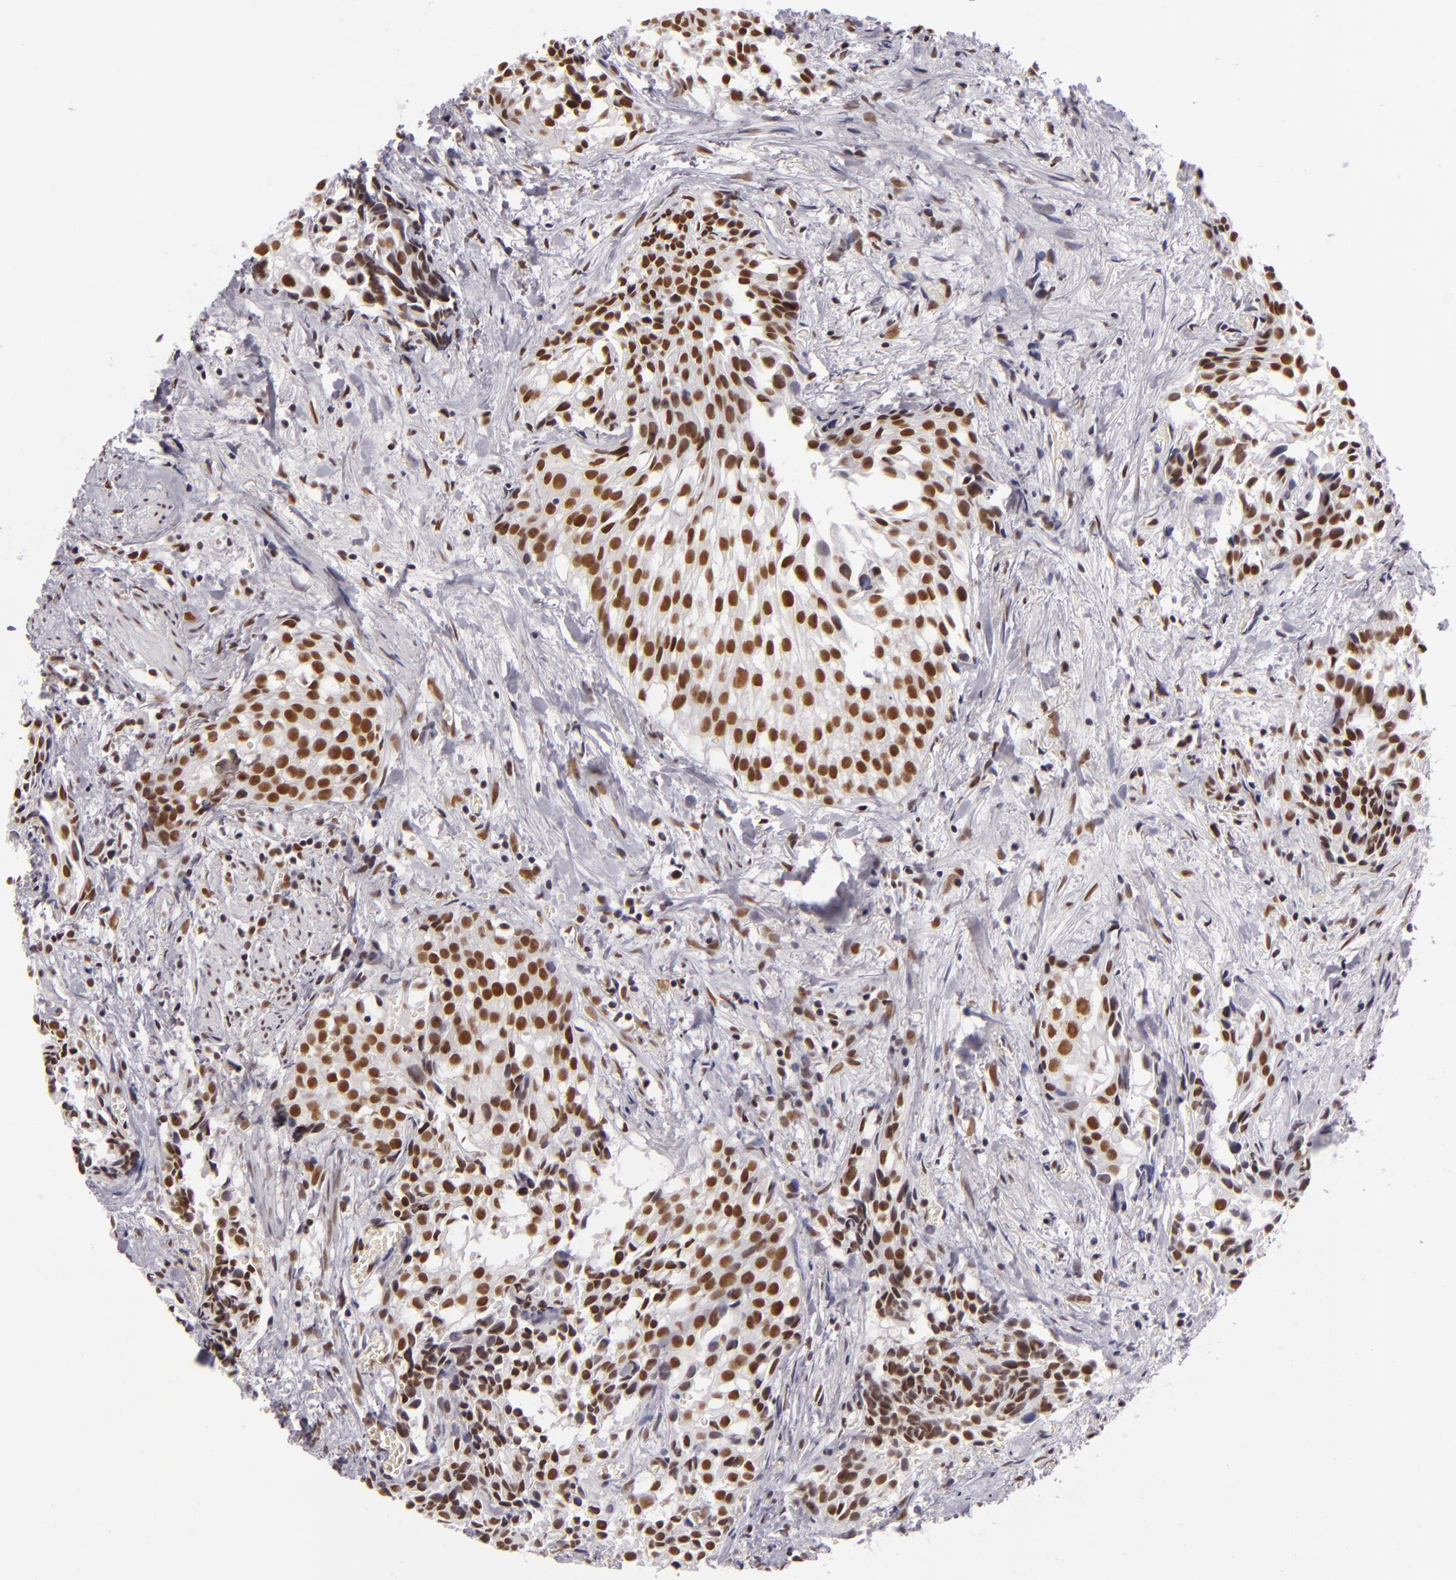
{"staining": {"intensity": "strong", "quantity": ">75%", "location": "nuclear"}, "tissue": "urothelial cancer", "cell_type": "Tumor cells", "image_type": "cancer", "snomed": [{"axis": "morphology", "description": "Urothelial carcinoma, High grade"}, {"axis": "topography", "description": "Urinary bladder"}], "caption": "Immunohistochemical staining of high-grade urothelial carcinoma shows strong nuclear protein expression in about >75% of tumor cells.", "gene": "BRD8", "patient": {"sex": "female", "age": 78}}